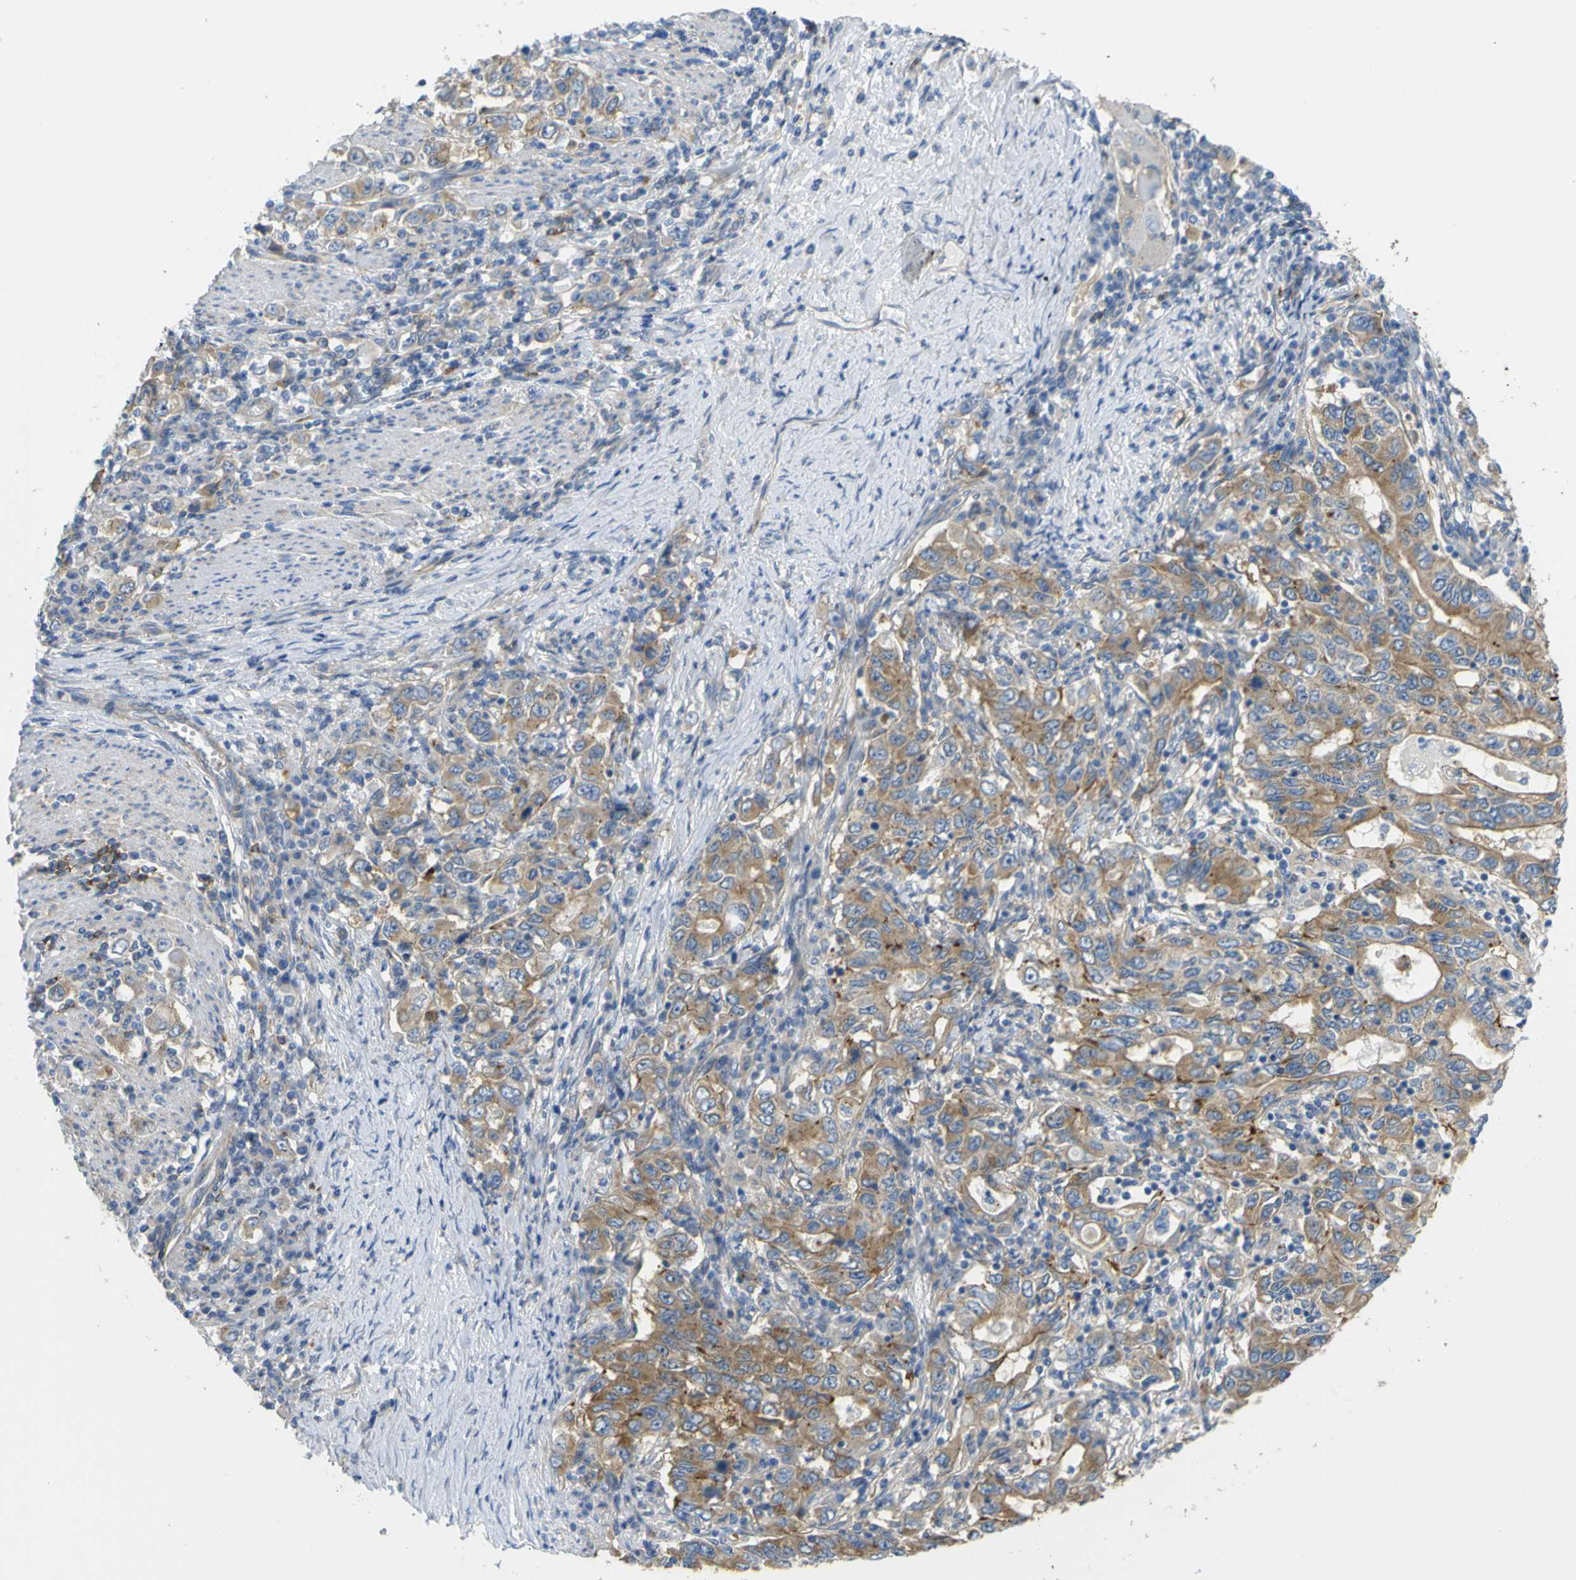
{"staining": {"intensity": "moderate", "quantity": ">75%", "location": "cytoplasmic/membranous"}, "tissue": "stomach cancer", "cell_type": "Tumor cells", "image_type": "cancer", "snomed": [{"axis": "morphology", "description": "Adenocarcinoma, NOS"}, {"axis": "topography", "description": "Stomach, lower"}], "caption": "An image of stomach cancer stained for a protein demonstrates moderate cytoplasmic/membranous brown staining in tumor cells.", "gene": "SYPL1", "patient": {"sex": "female", "age": 72}}